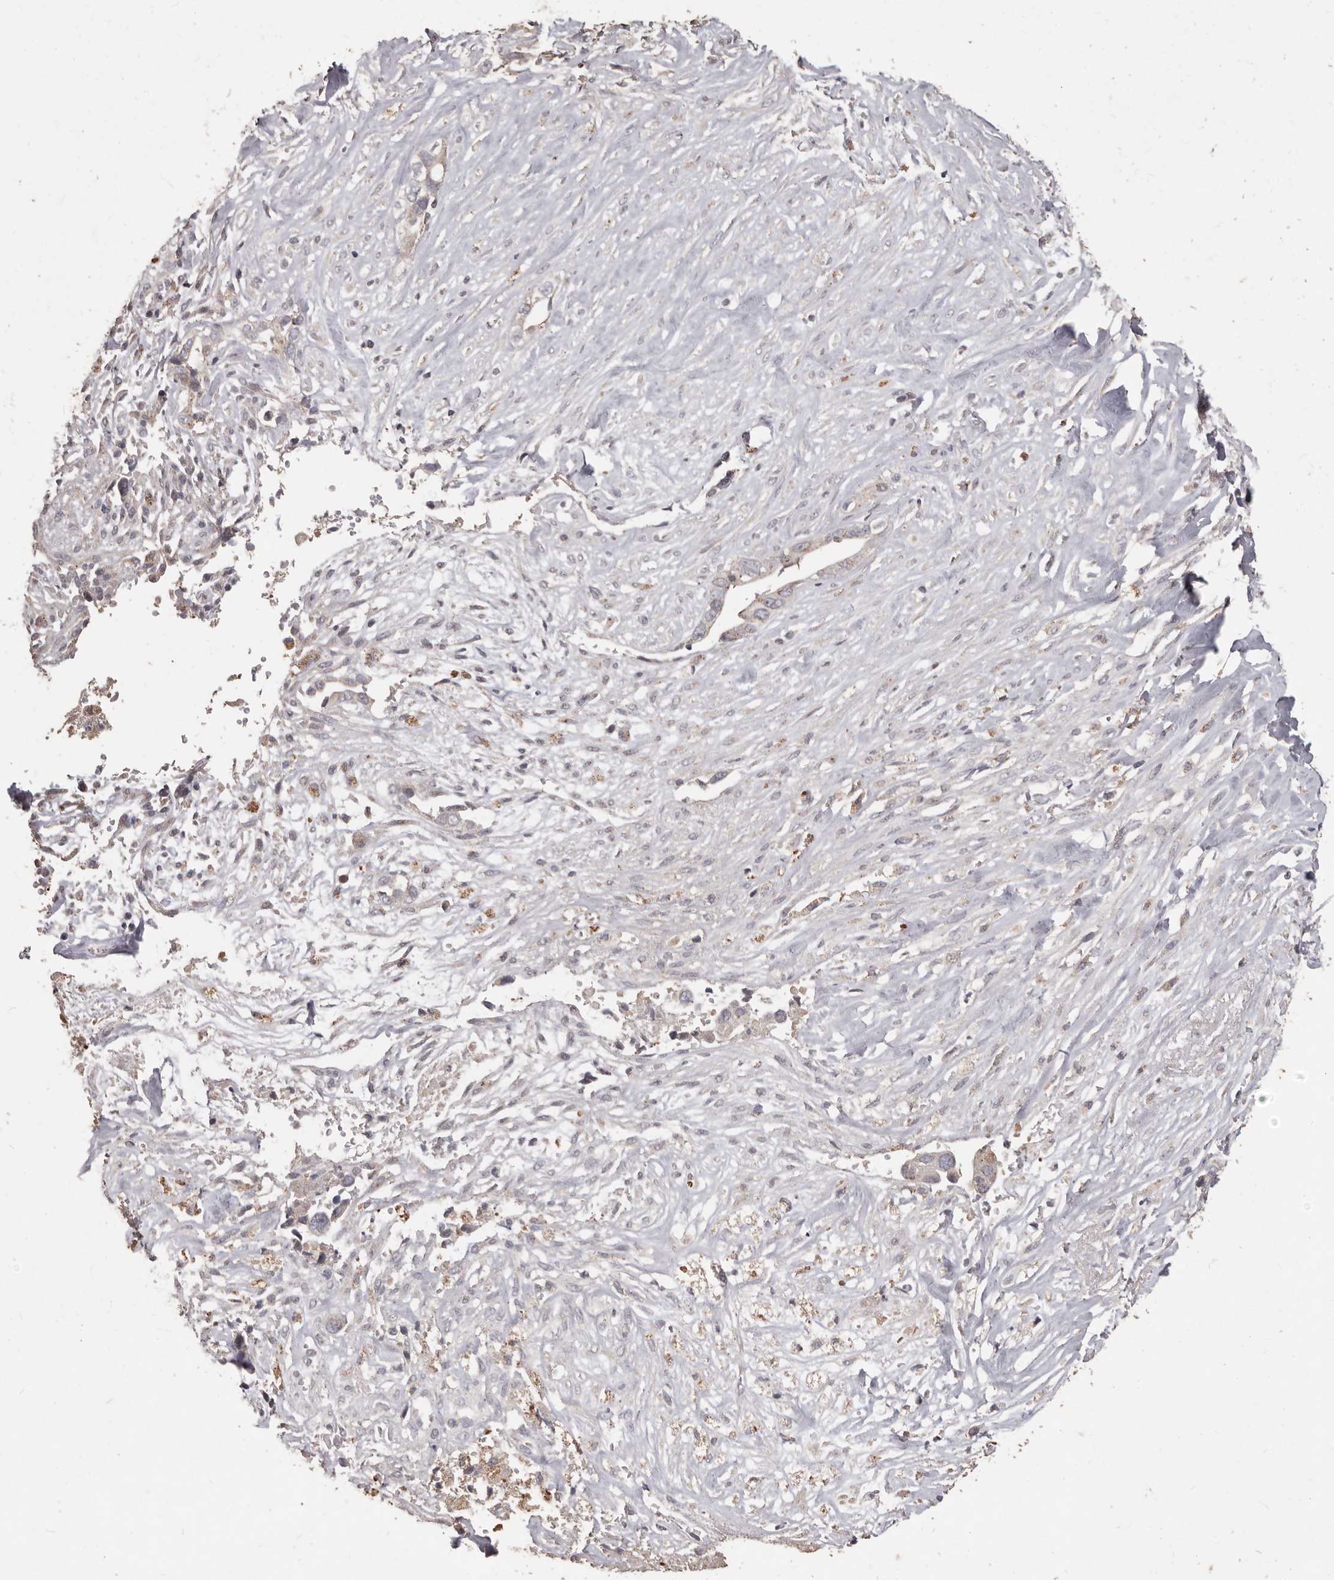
{"staining": {"intensity": "negative", "quantity": "none", "location": "none"}, "tissue": "liver cancer", "cell_type": "Tumor cells", "image_type": "cancer", "snomed": [{"axis": "morphology", "description": "Cholangiocarcinoma"}, {"axis": "topography", "description": "Liver"}], "caption": "Photomicrograph shows no significant protein positivity in tumor cells of liver cancer (cholangiocarcinoma).", "gene": "PRSS27", "patient": {"sex": "female", "age": 79}}